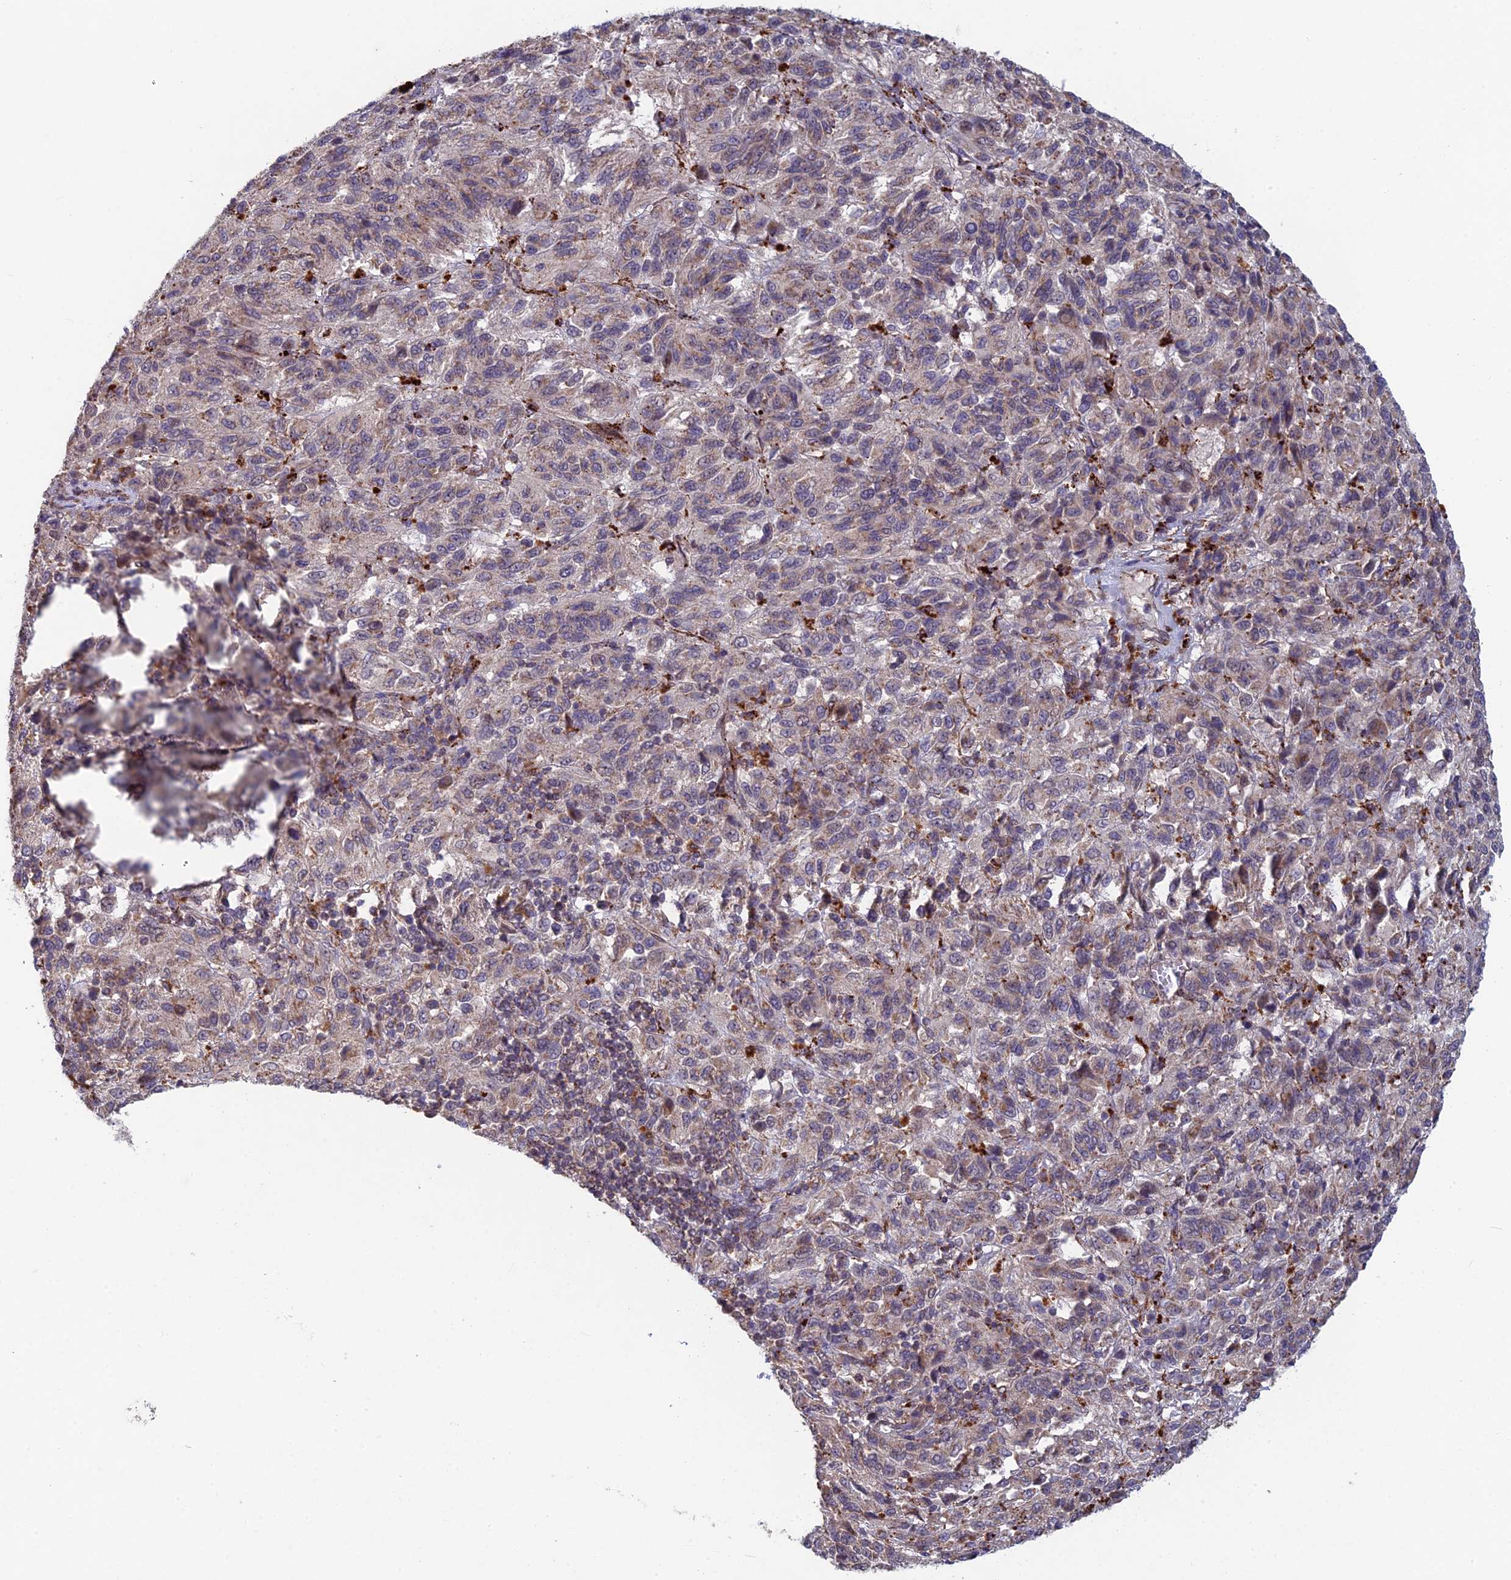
{"staining": {"intensity": "weak", "quantity": "<25%", "location": "cytoplasmic/membranous"}, "tissue": "melanoma", "cell_type": "Tumor cells", "image_type": "cancer", "snomed": [{"axis": "morphology", "description": "Malignant melanoma, Metastatic site"}, {"axis": "topography", "description": "Lung"}], "caption": "This is an immunohistochemistry micrograph of human malignant melanoma (metastatic site). There is no expression in tumor cells.", "gene": "FOXS1", "patient": {"sex": "male", "age": 64}}